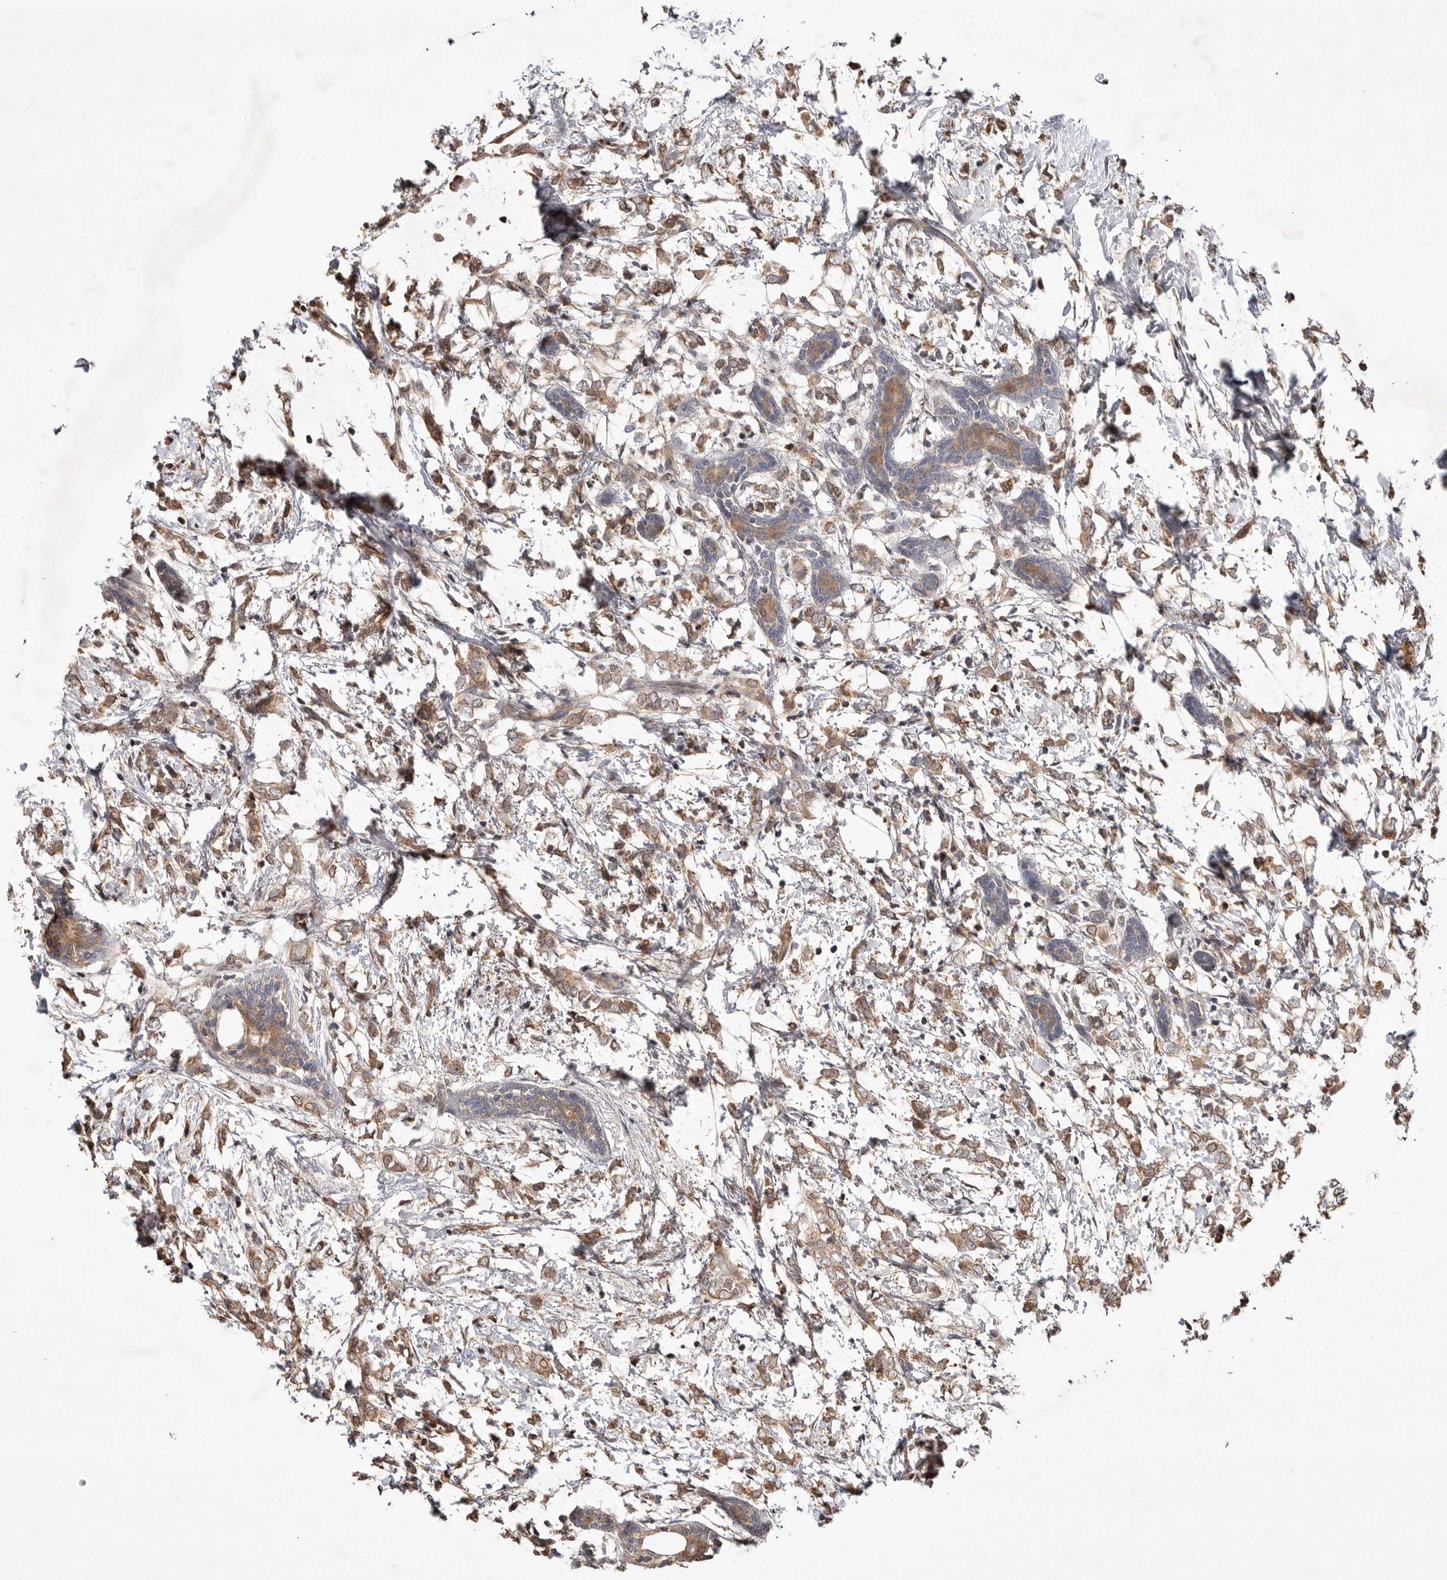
{"staining": {"intensity": "moderate", "quantity": ">75%", "location": "cytoplasmic/membranous"}, "tissue": "breast cancer", "cell_type": "Tumor cells", "image_type": "cancer", "snomed": [{"axis": "morphology", "description": "Normal tissue, NOS"}, {"axis": "morphology", "description": "Lobular carcinoma"}, {"axis": "topography", "description": "Breast"}], "caption": "There is medium levels of moderate cytoplasmic/membranous positivity in tumor cells of breast cancer, as demonstrated by immunohistochemical staining (brown color).", "gene": "VN1R4", "patient": {"sex": "female", "age": 47}}